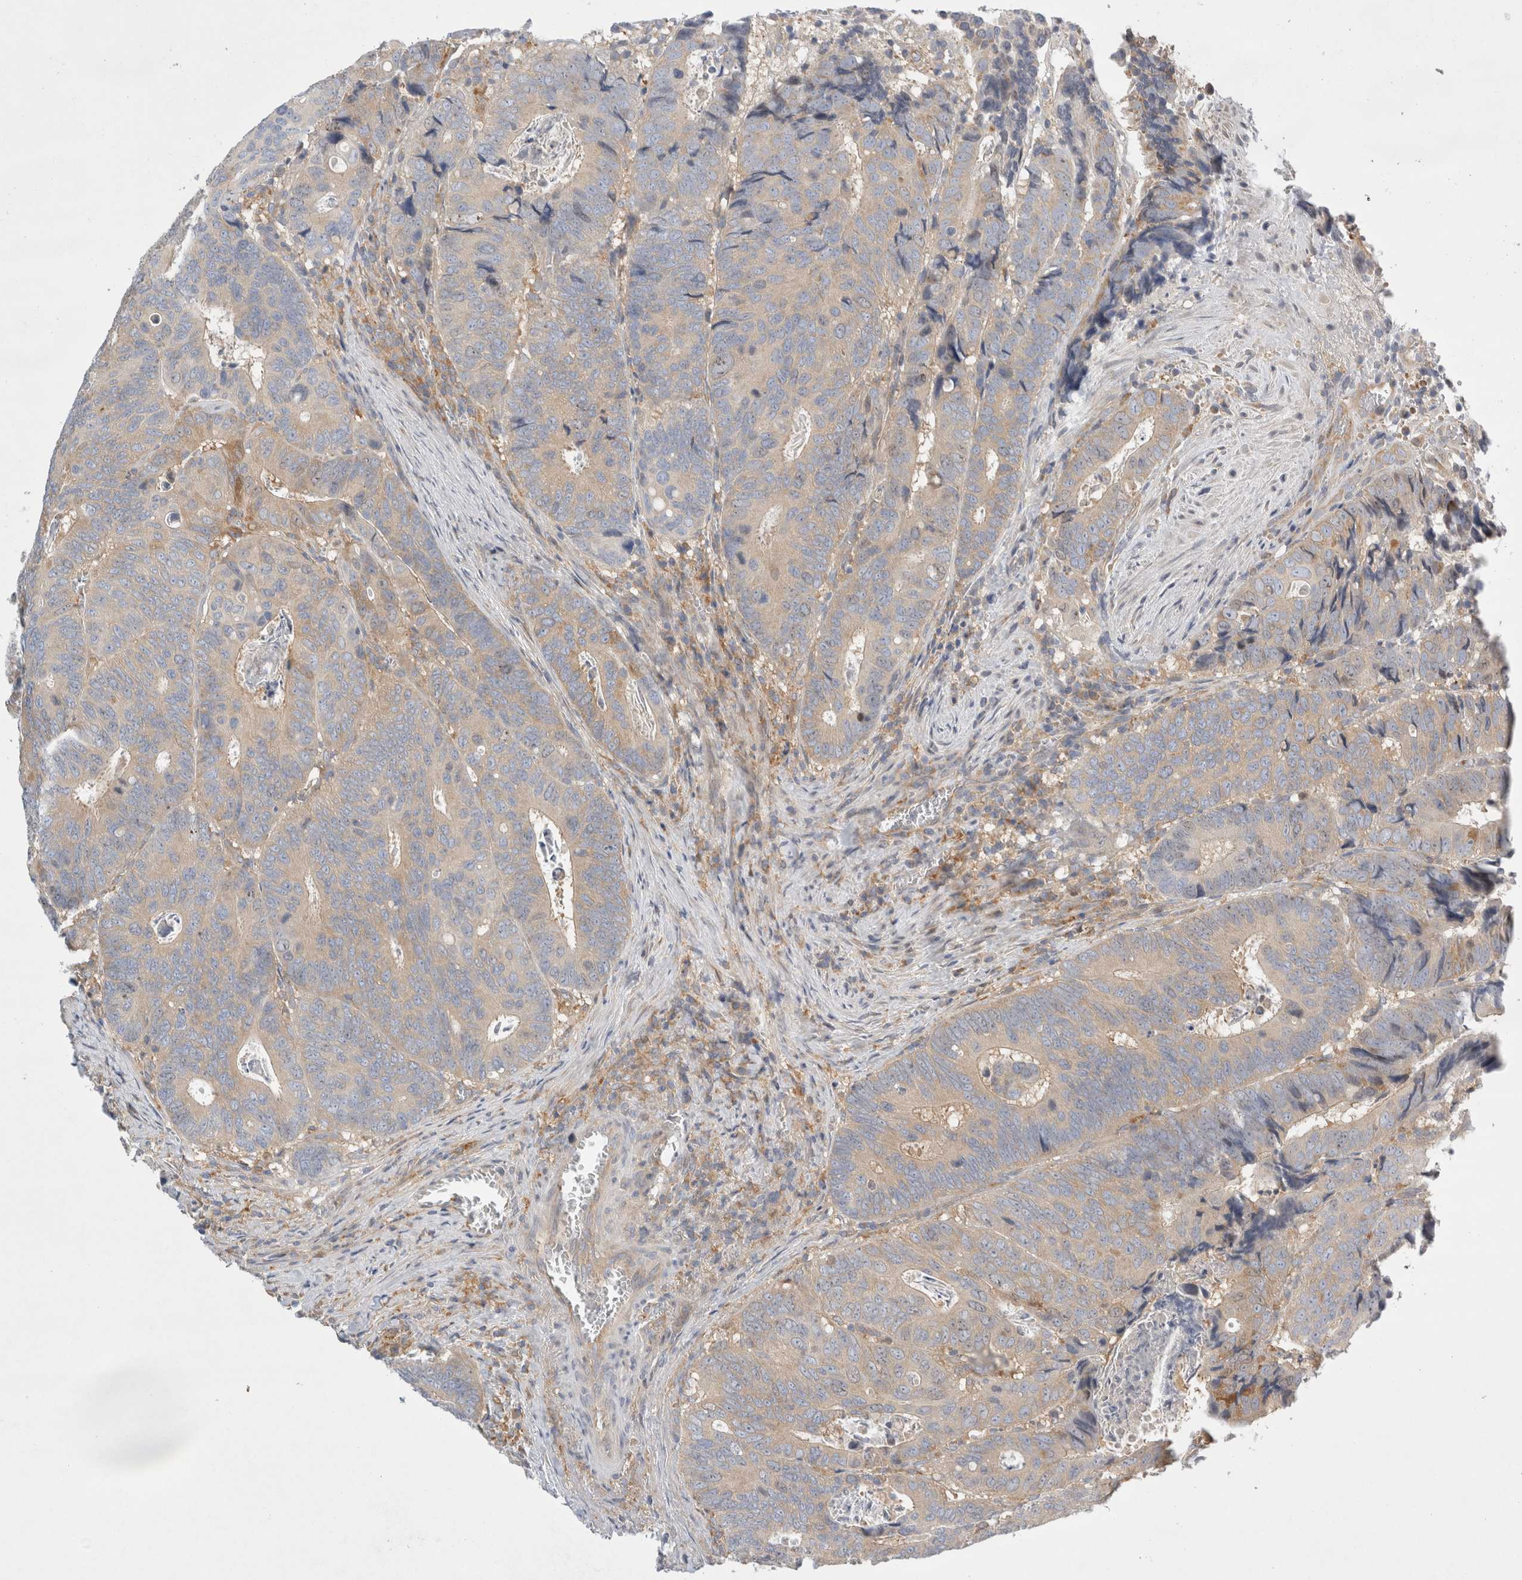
{"staining": {"intensity": "weak", "quantity": ">75%", "location": "cytoplasmic/membranous,nuclear"}, "tissue": "colorectal cancer", "cell_type": "Tumor cells", "image_type": "cancer", "snomed": [{"axis": "morphology", "description": "Inflammation, NOS"}, {"axis": "morphology", "description": "Adenocarcinoma, NOS"}, {"axis": "topography", "description": "Colon"}], "caption": "About >75% of tumor cells in colorectal cancer reveal weak cytoplasmic/membranous and nuclear protein staining as visualized by brown immunohistochemical staining.", "gene": "CDCA7L", "patient": {"sex": "male", "age": 72}}